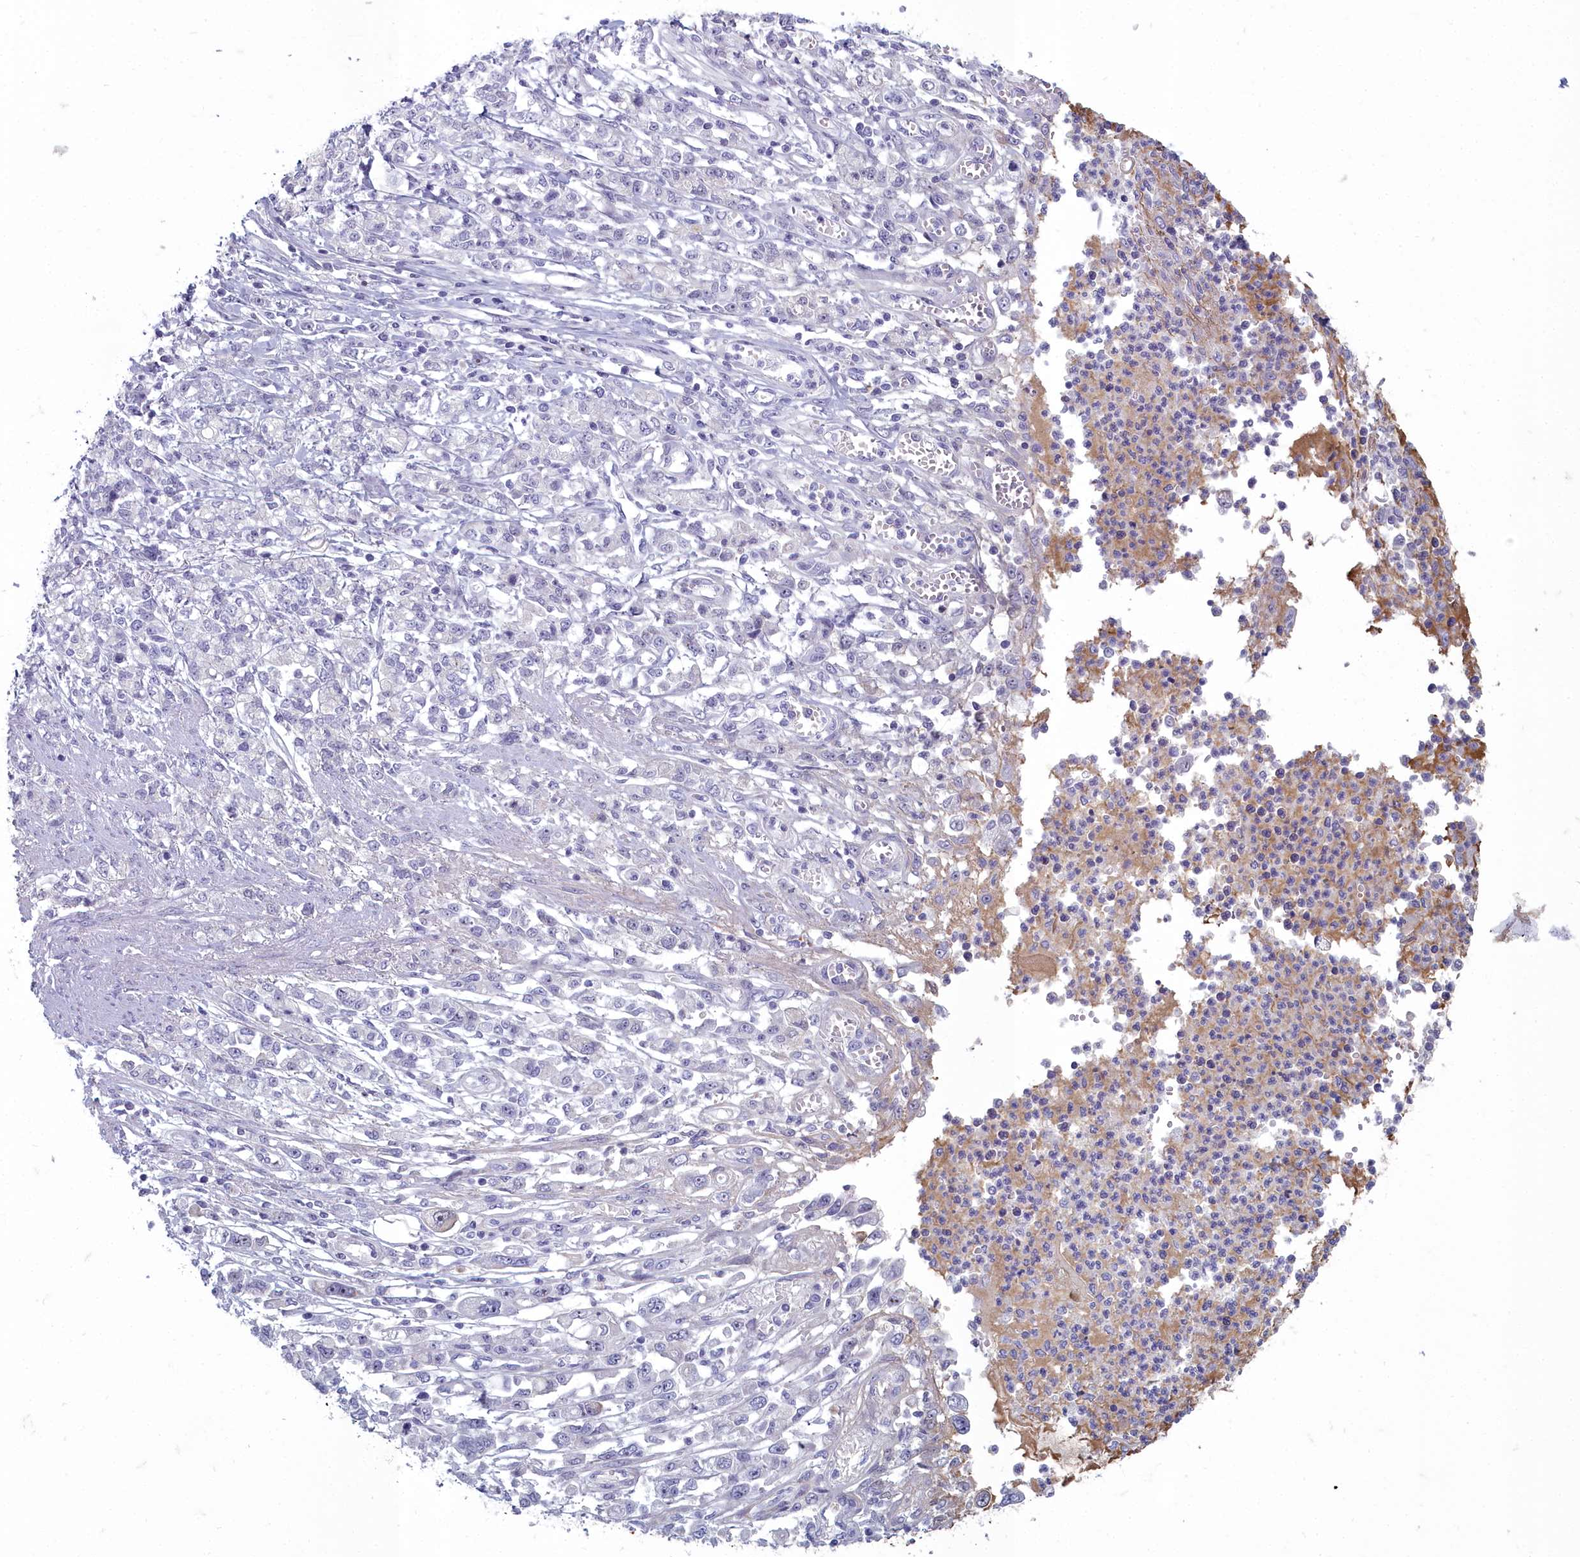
{"staining": {"intensity": "negative", "quantity": "none", "location": "none"}, "tissue": "stomach cancer", "cell_type": "Tumor cells", "image_type": "cancer", "snomed": [{"axis": "morphology", "description": "Adenocarcinoma, NOS"}, {"axis": "topography", "description": "Stomach"}], "caption": "The histopathology image reveals no staining of tumor cells in stomach adenocarcinoma. (Stains: DAB immunohistochemistry (IHC) with hematoxylin counter stain, Microscopy: brightfield microscopy at high magnification).", "gene": "INSYN2A", "patient": {"sex": "female", "age": 76}}